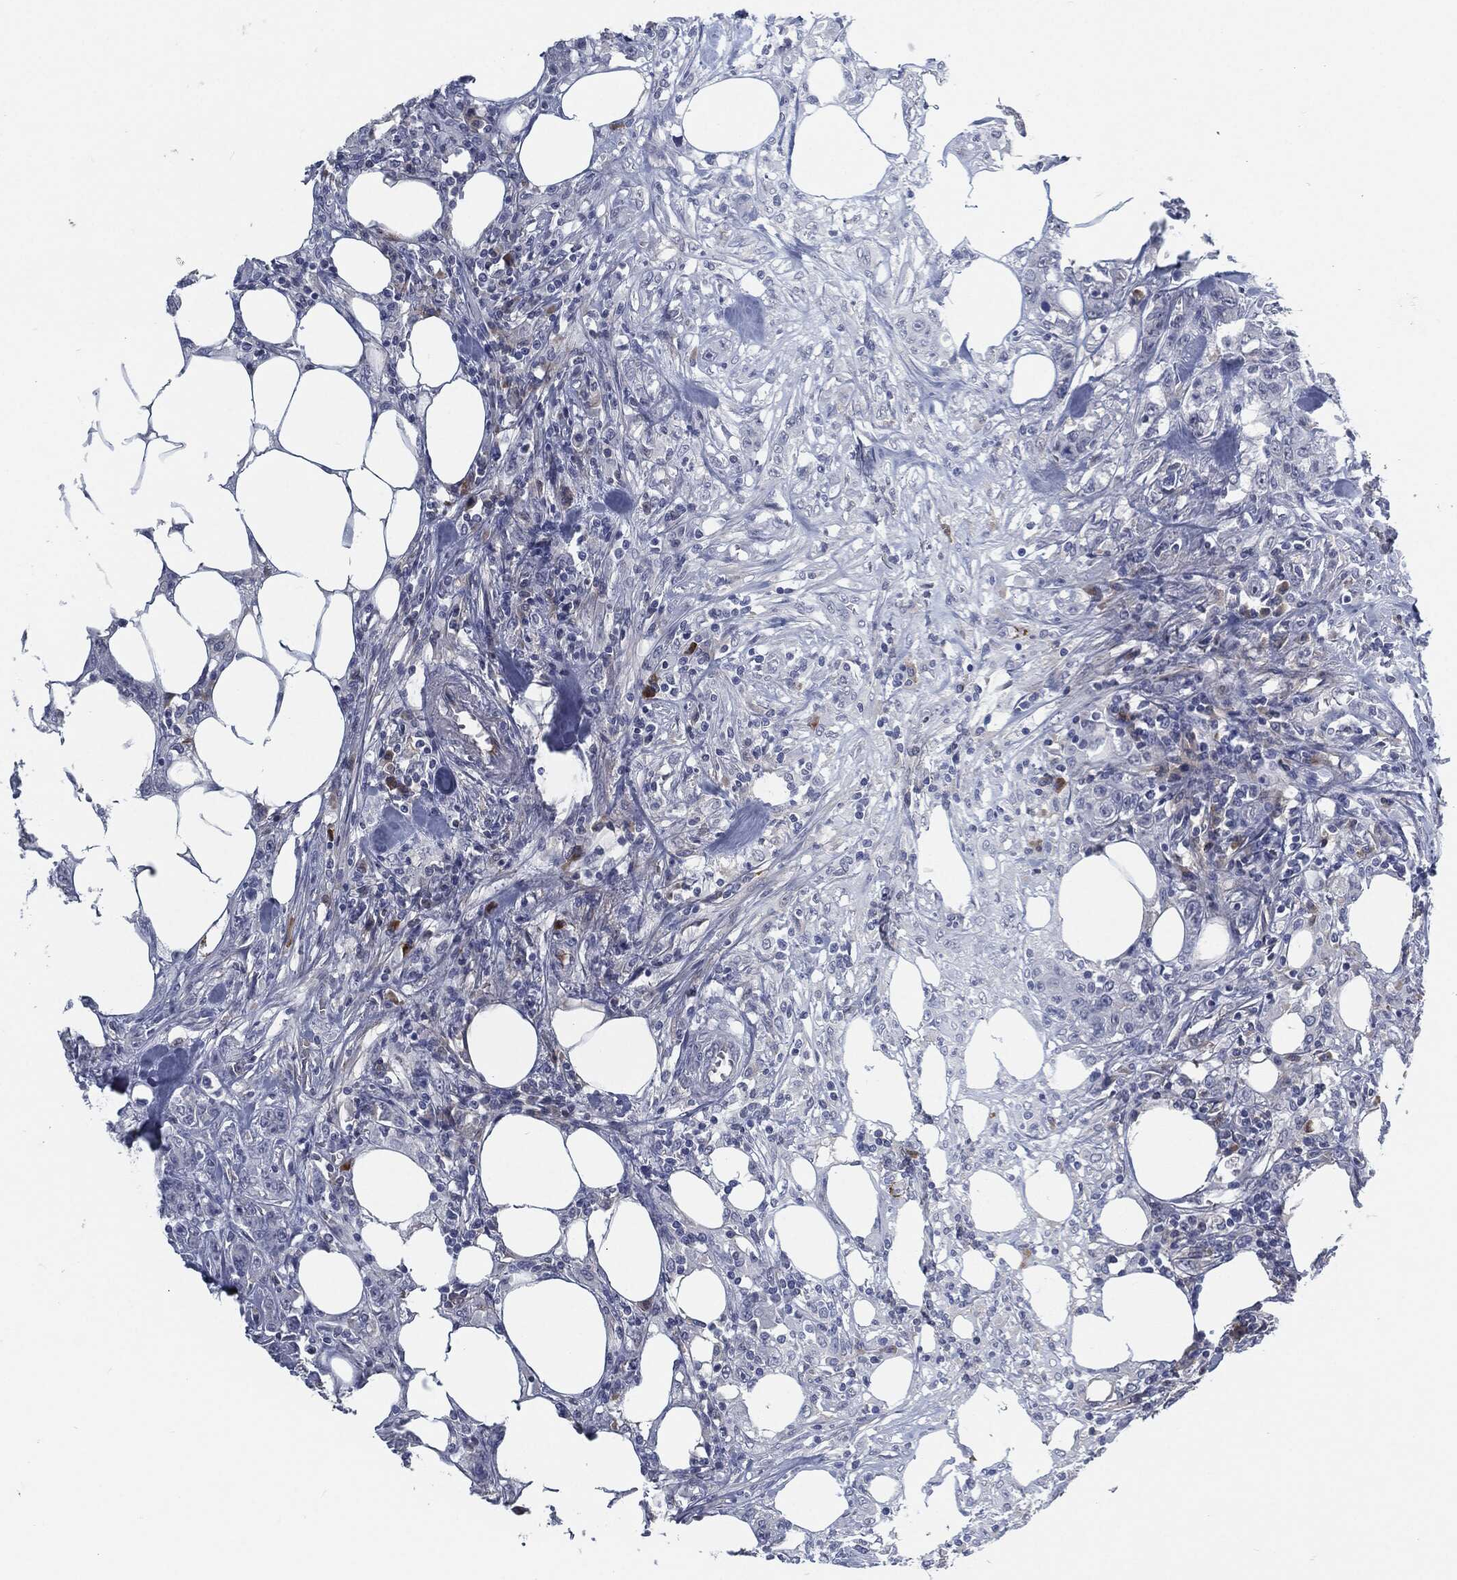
{"staining": {"intensity": "negative", "quantity": "none", "location": "none"}, "tissue": "colorectal cancer", "cell_type": "Tumor cells", "image_type": "cancer", "snomed": [{"axis": "morphology", "description": "Adenocarcinoma, NOS"}, {"axis": "topography", "description": "Colon"}], "caption": "DAB immunohistochemical staining of human colorectal cancer reveals no significant staining in tumor cells.", "gene": "MST1", "patient": {"sex": "female", "age": 48}}